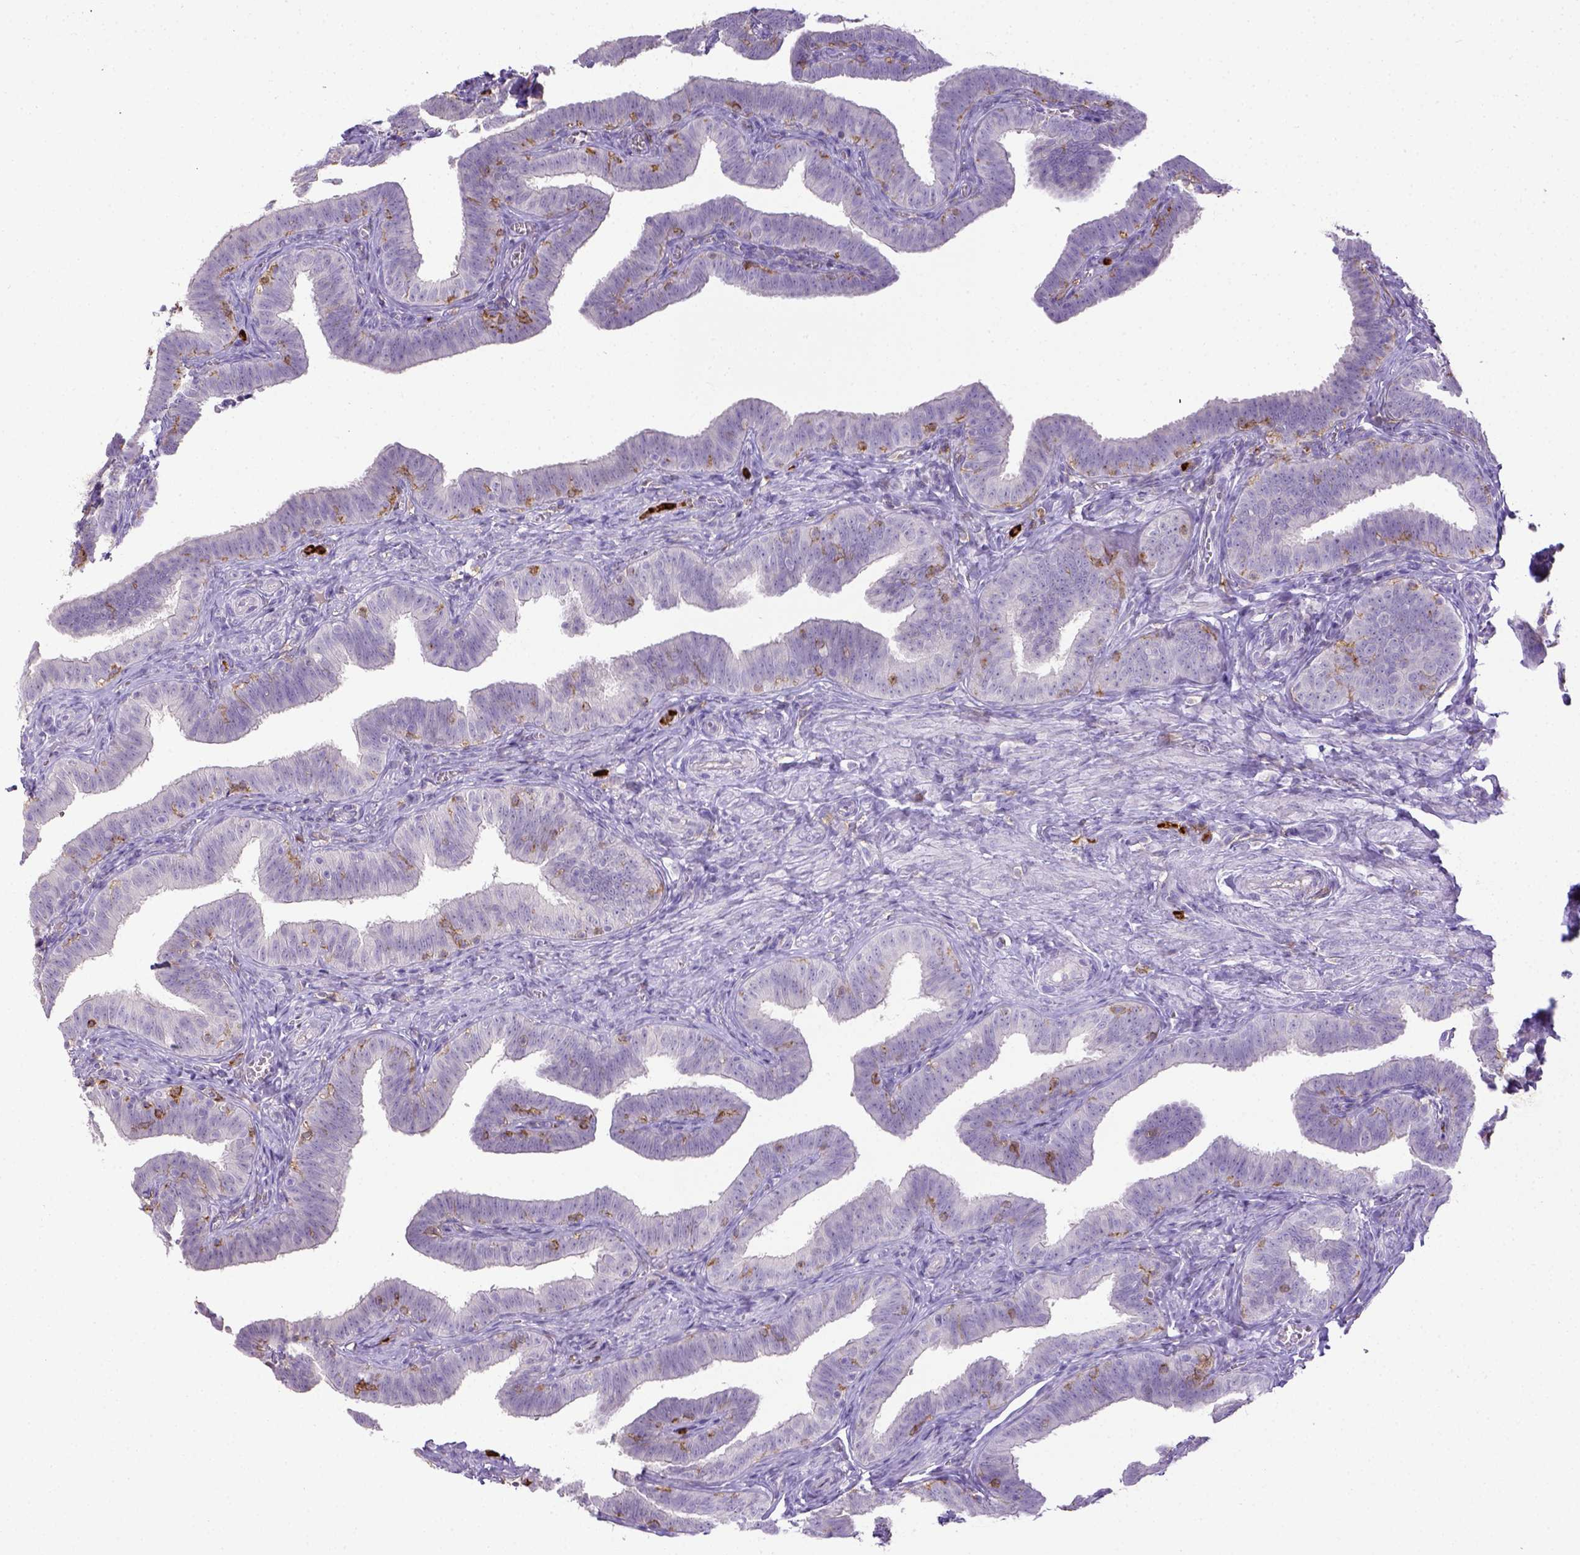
{"staining": {"intensity": "negative", "quantity": "none", "location": "none"}, "tissue": "fallopian tube", "cell_type": "Glandular cells", "image_type": "normal", "snomed": [{"axis": "morphology", "description": "Normal tissue, NOS"}, {"axis": "topography", "description": "Fallopian tube"}], "caption": "Immunohistochemistry of benign fallopian tube shows no staining in glandular cells. (DAB immunohistochemistry visualized using brightfield microscopy, high magnification).", "gene": "ITGAM", "patient": {"sex": "female", "age": 25}}